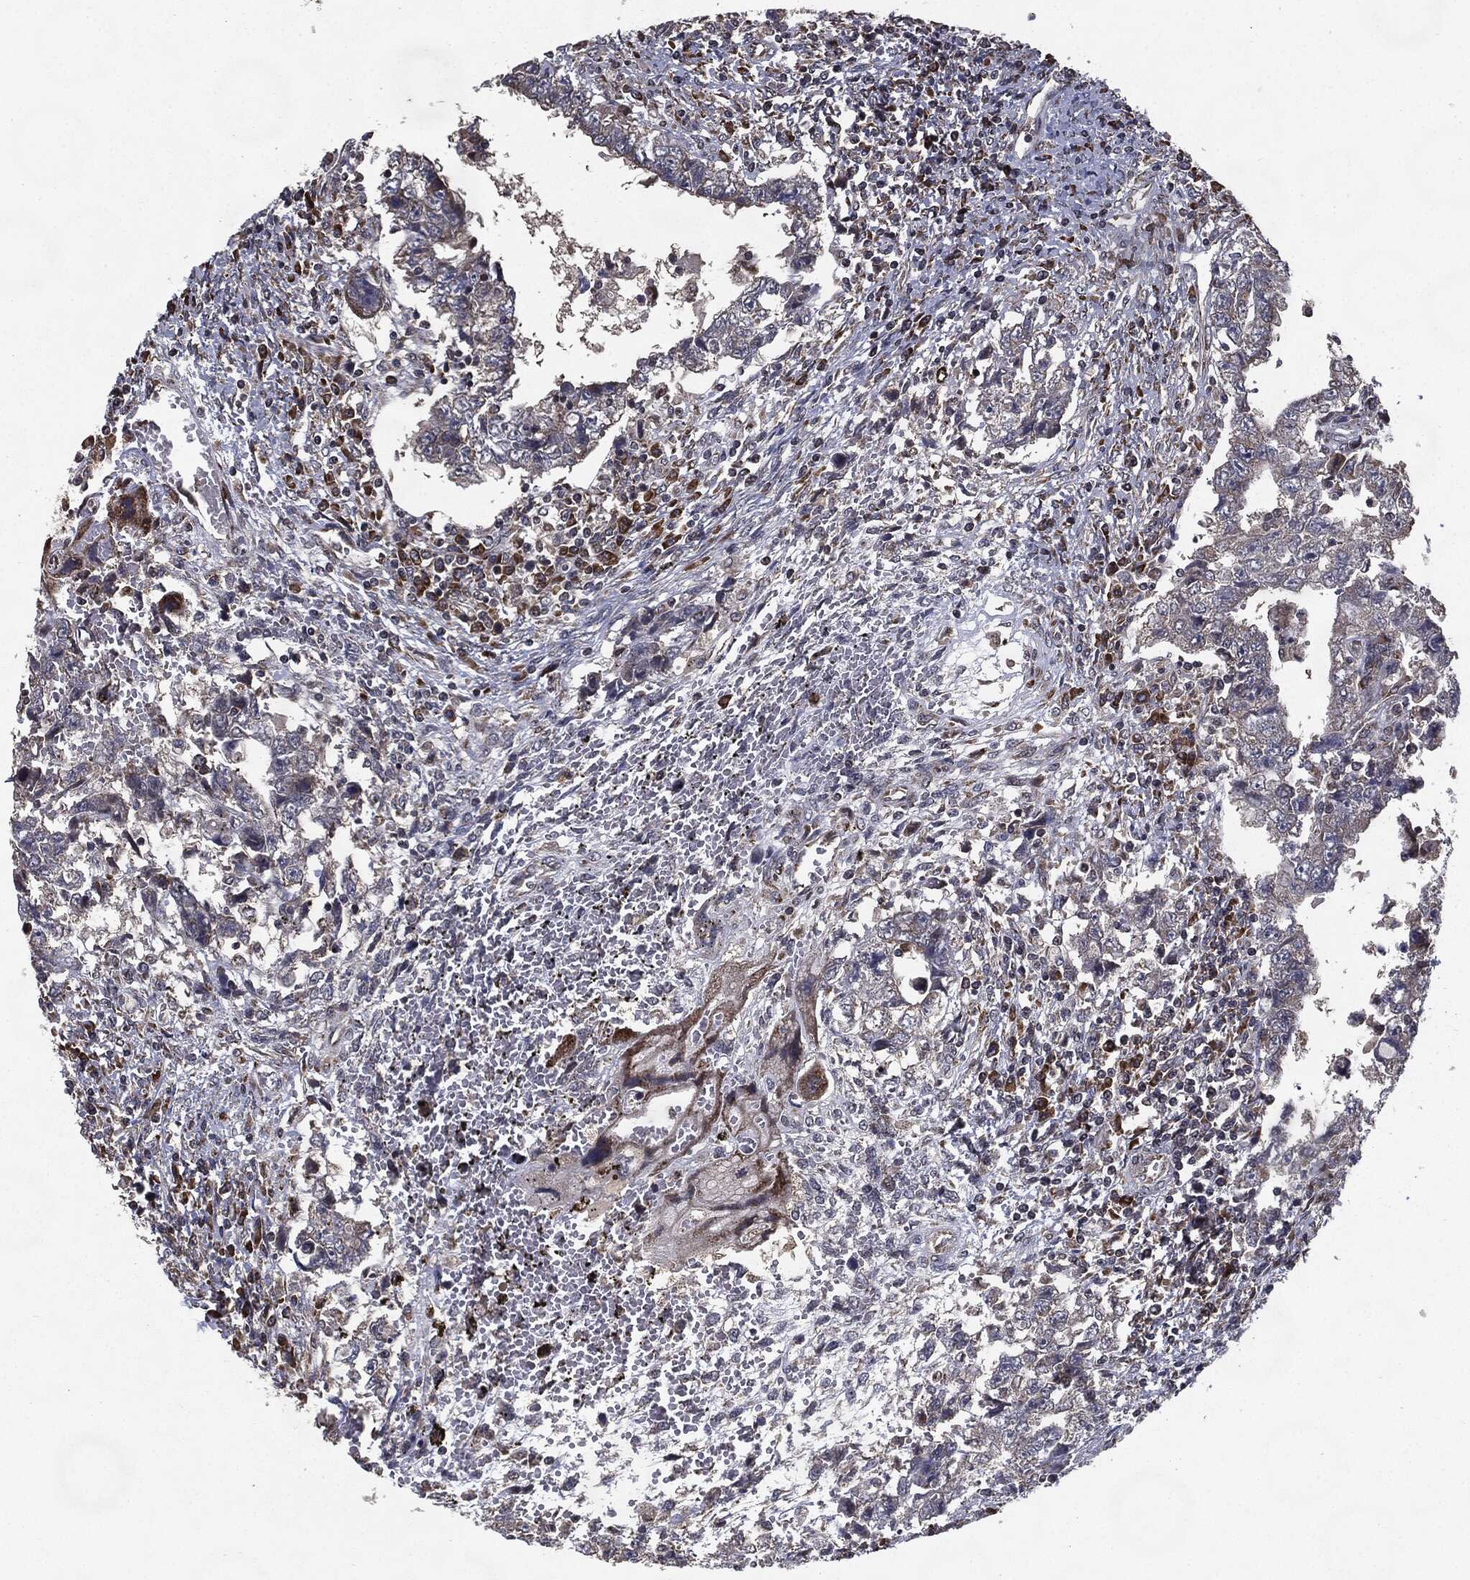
{"staining": {"intensity": "negative", "quantity": "none", "location": "none"}, "tissue": "testis cancer", "cell_type": "Tumor cells", "image_type": "cancer", "snomed": [{"axis": "morphology", "description": "Carcinoma, Embryonal, NOS"}, {"axis": "topography", "description": "Testis"}], "caption": "Embryonal carcinoma (testis) was stained to show a protein in brown. There is no significant staining in tumor cells.", "gene": "HDAC5", "patient": {"sex": "male", "age": 26}}